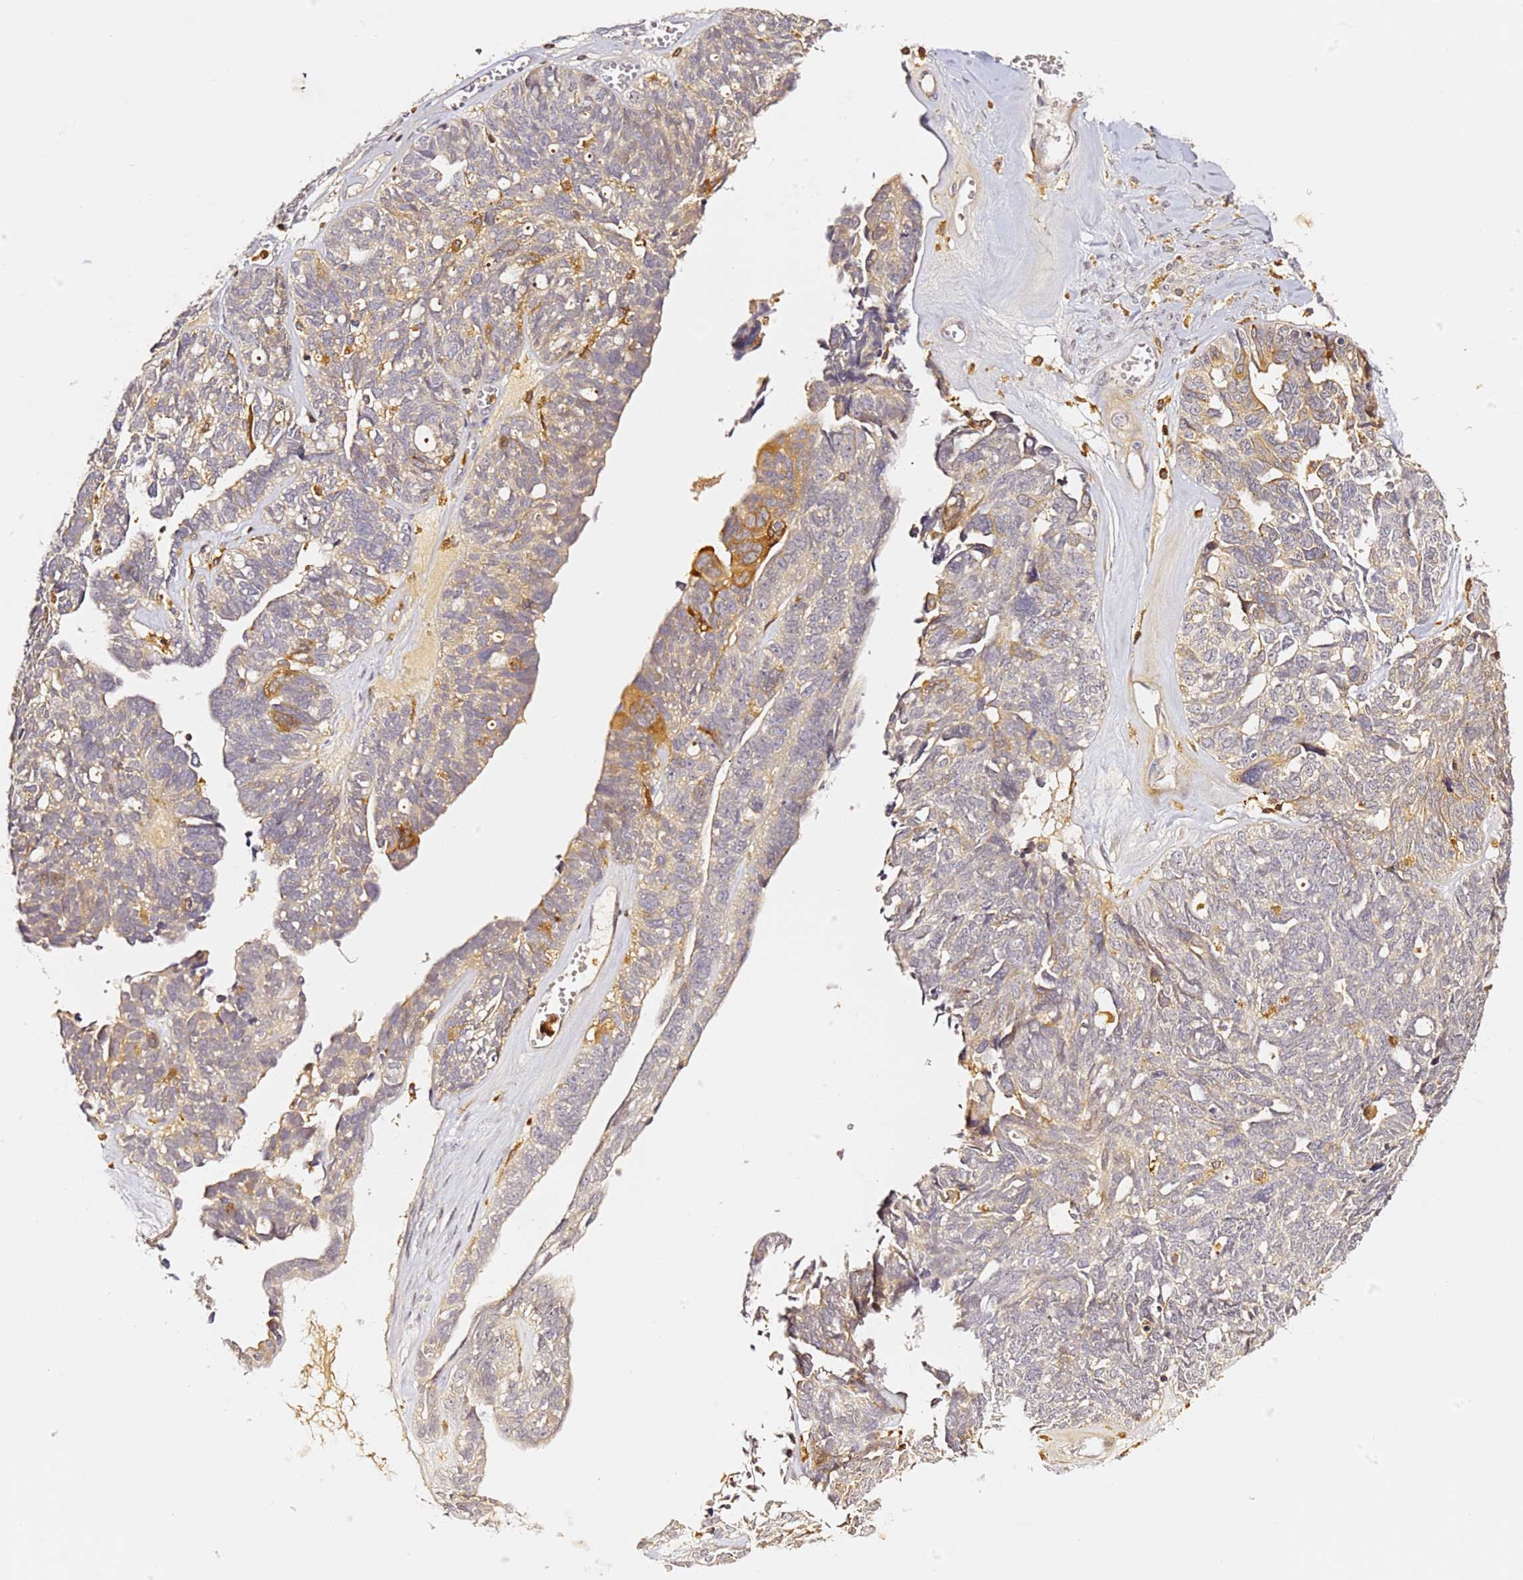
{"staining": {"intensity": "moderate", "quantity": "<25%", "location": "cytoplasmic/membranous"}, "tissue": "ovarian cancer", "cell_type": "Tumor cells", "image_type": "cancer", "snomed": [{"axis": "morphology", "description": "Cystadenocarcinoma, serous, NOS"}, {"axis": "topography", "description": "Ovary"}], "caption": "Ovarian serous cystadenocarcinoma stained with a brown dye reveals moderate cytoplasmic/membranous positive expression in about <25% of tumor cells.", "gene": "IL4I1", "patient": {"sex": "female", "age": 79}}